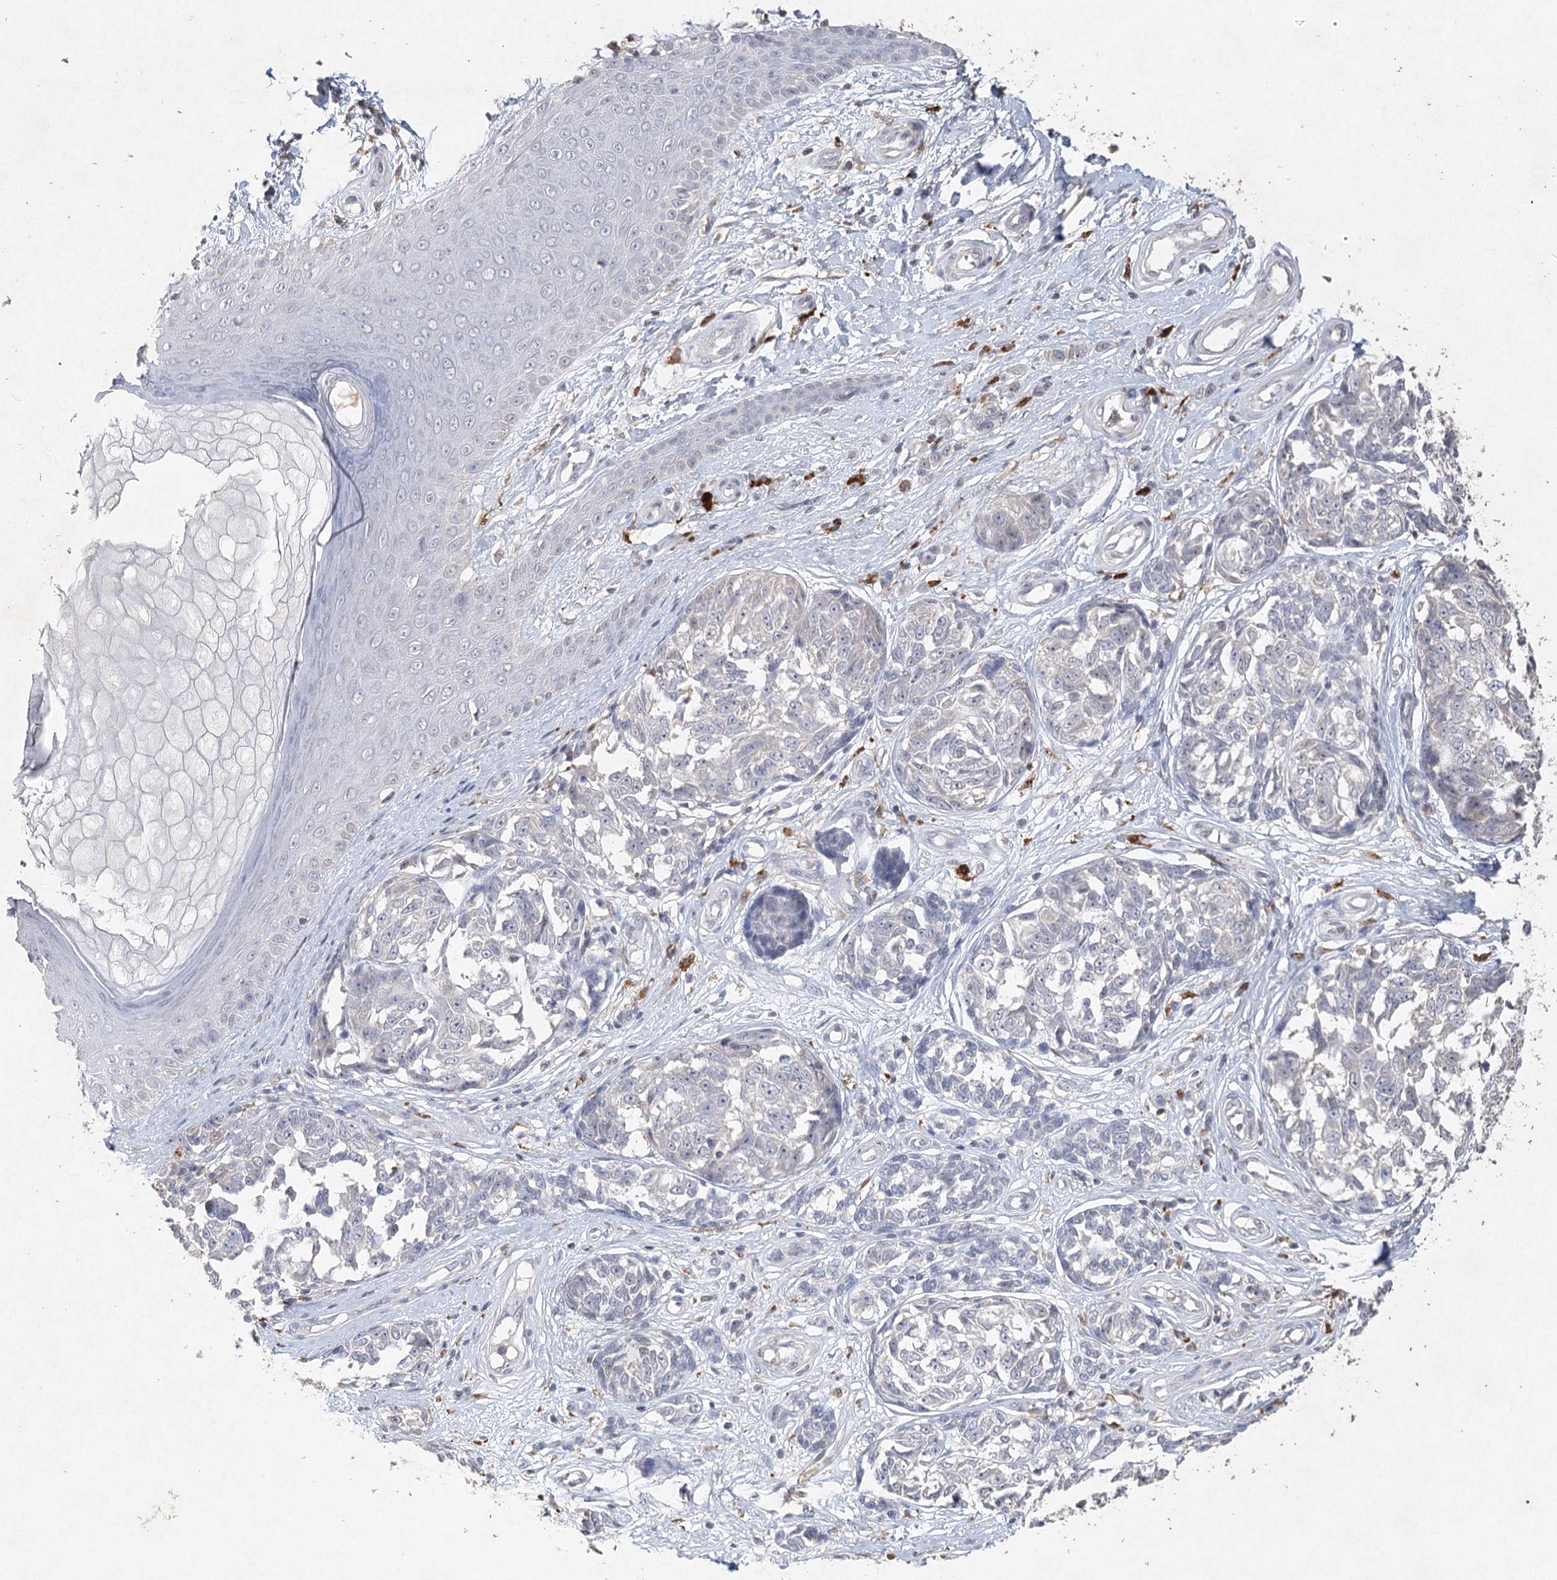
{"staining": {"intensity": "negative", "quantity": "none", "location": "none"}, "tissue": "melanoma", "cell_type": "Tumor cells", "image_type": "cancer", "snomed": [{"axis": "morphology", "description": "Malignant melanoma, NOS"}, {"axis": "topography", "description": "Skin"}], "caption": "Immunohistochemistry (IHC) of human melanoma exhibits no staining in tumor cells.", "gene": "ARSI", "patient": {"sex": "female", "age": 64}}